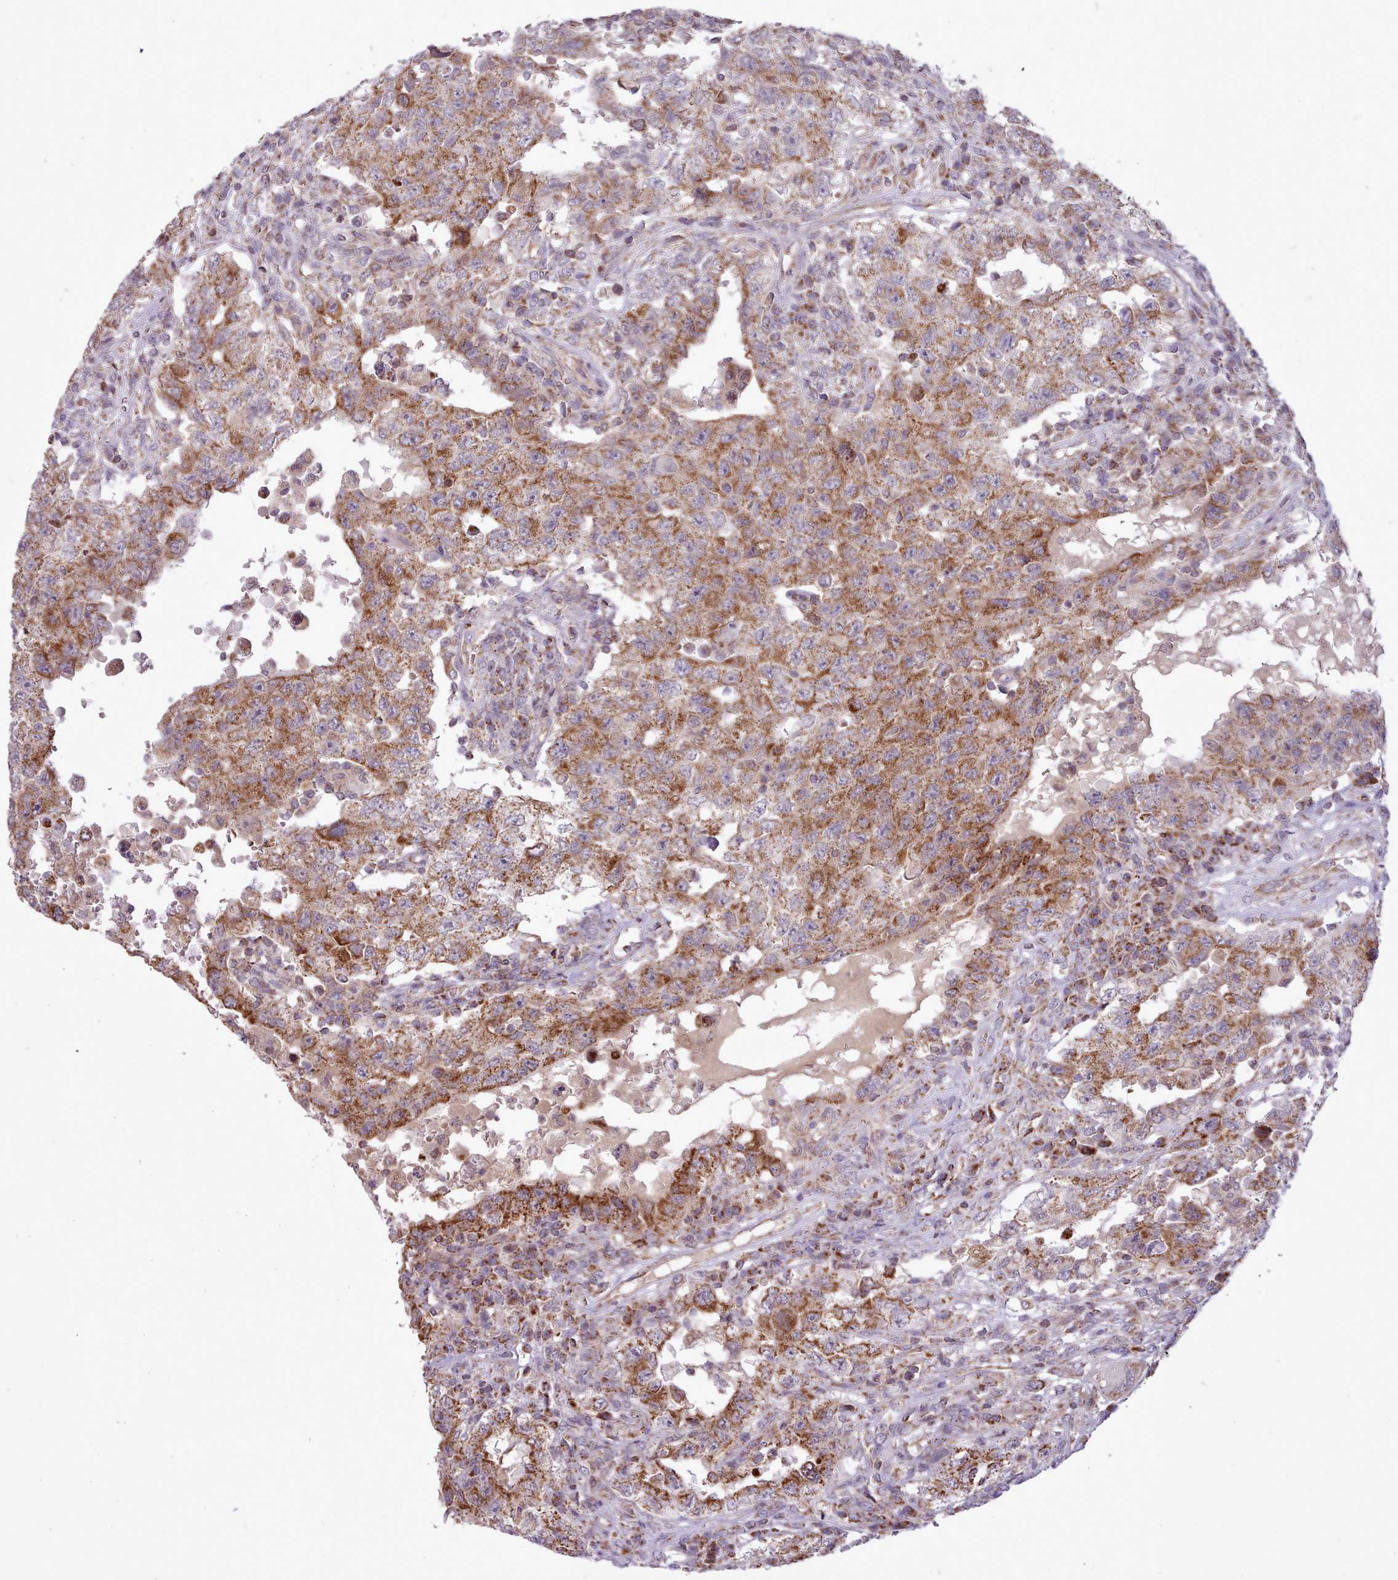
{"staining": {"intensity": "moderate", "quantity": ">75%", "location": "cytoplasmic/membranous"}, "tissue": "testis cancer", "cell_type": "Tumor cells", "image_type": "cancer", "snomed": [{"axis": "morphology", "description": "Carcinoma, Embryonal, NOS"}, {"axis": "topography", "description": "Testis"}], "caption": "Immunohistochemistry image of neoplastic tissue: testis embryonal carcinoma stained using IHC demonstrates medium levels of moderate protein expression localized specifically in the cytoplasmic/membranous of tumor cells, appearing as a cytoplasmic/membranous brown color.", "gene": "LIN7C", "patient": {"sex": "male", "age": 26}}